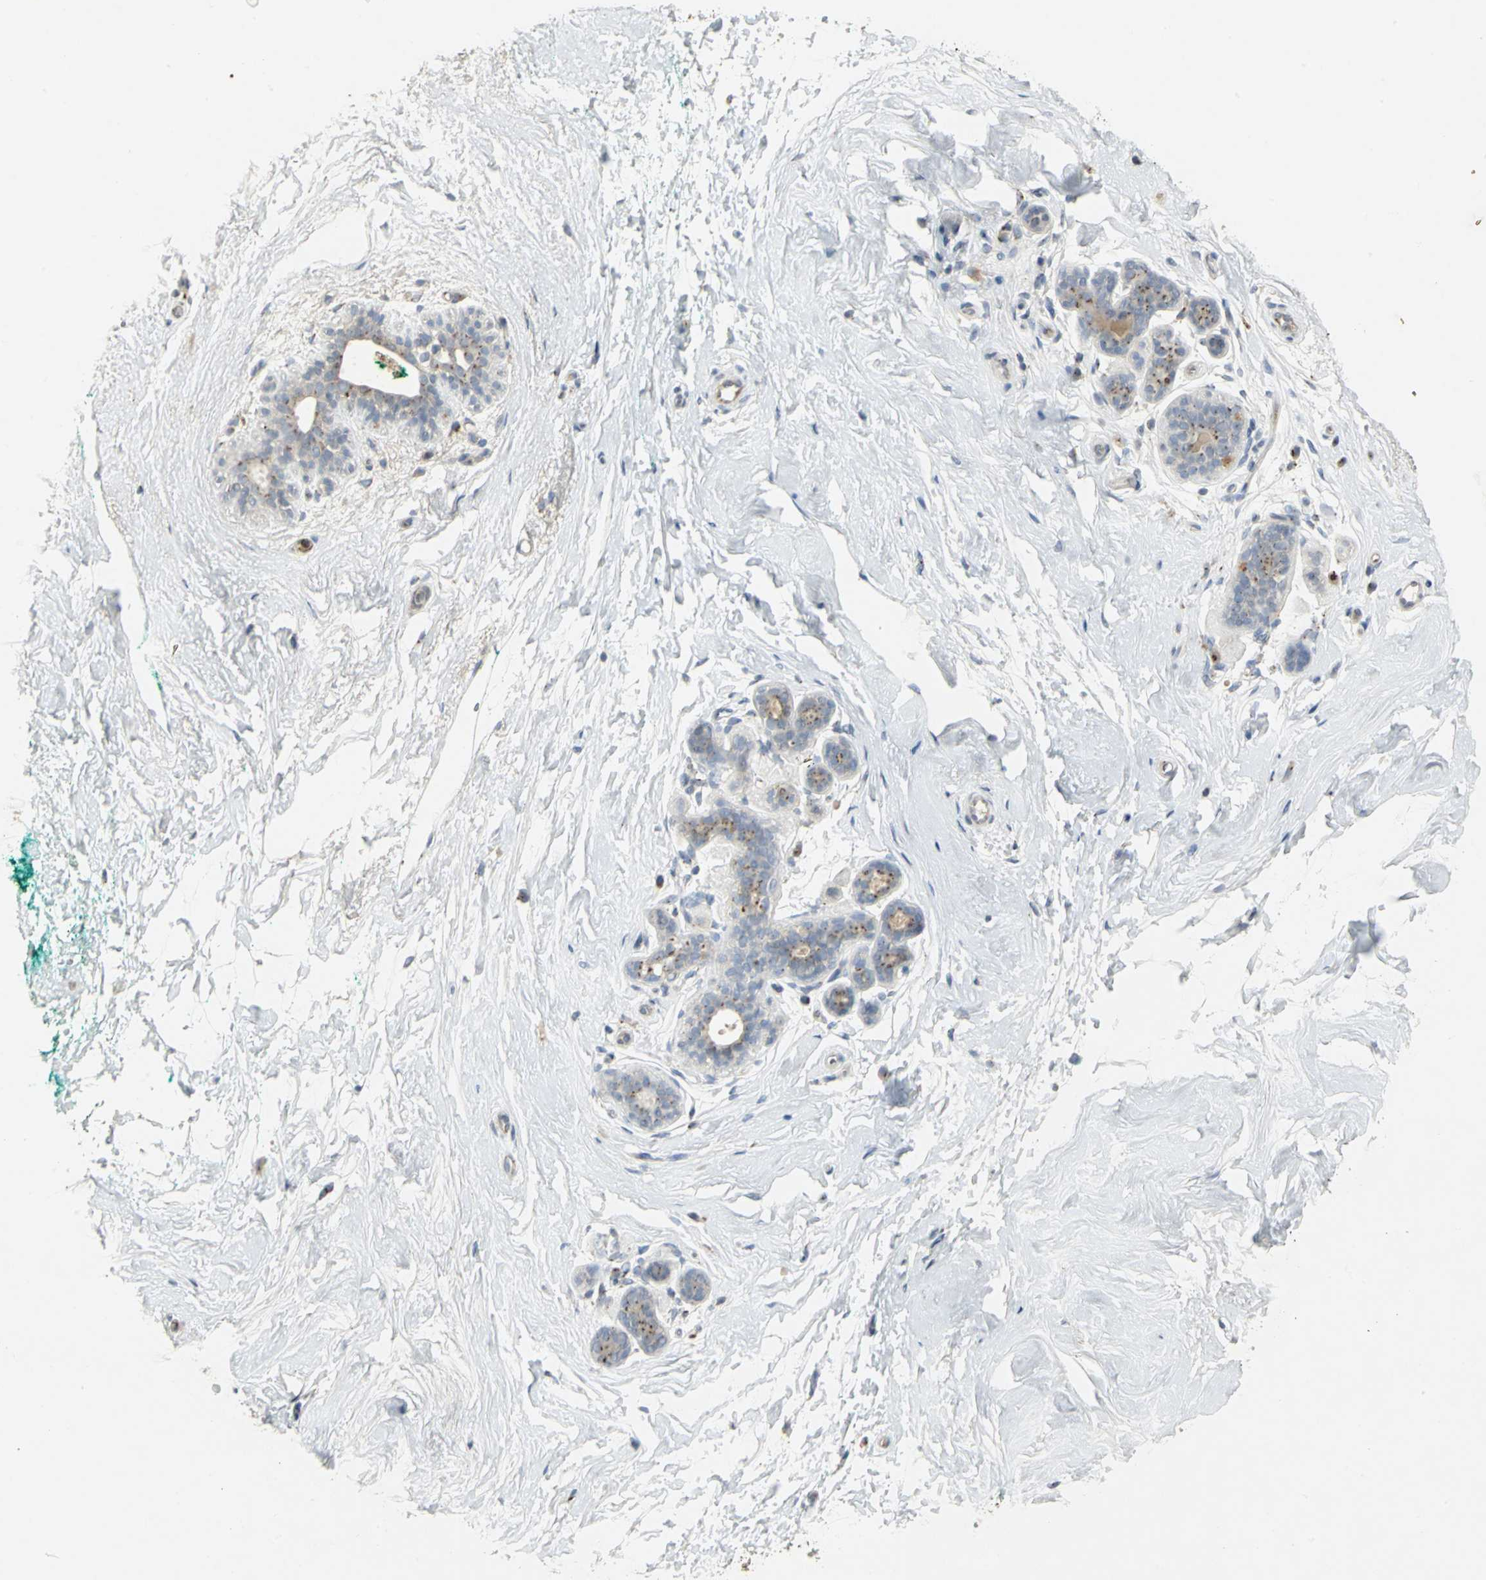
{"staining": {"intensity": "weak", "quantity": ">75%", "location": "cytoplasmic/membranous"}, "tissue": "breast", "cell_type": "Adipocytes", "image_type": "normal", "snomed": [{"axis": "morphology", "description": "Normal tissue, NOS"}, {"axis": "topography", "description": "Breast"}], "caption": "Adipocytes display weak cytoplasmic/membranous expression in about >75% of cells in unremarkable breast. (DAB (3,3'-diaminobenzidine) IHC with brightfield microscopy, high magnification).", "gene": "TM9SF2", "patient": {"sex": "female", "age": 52}}